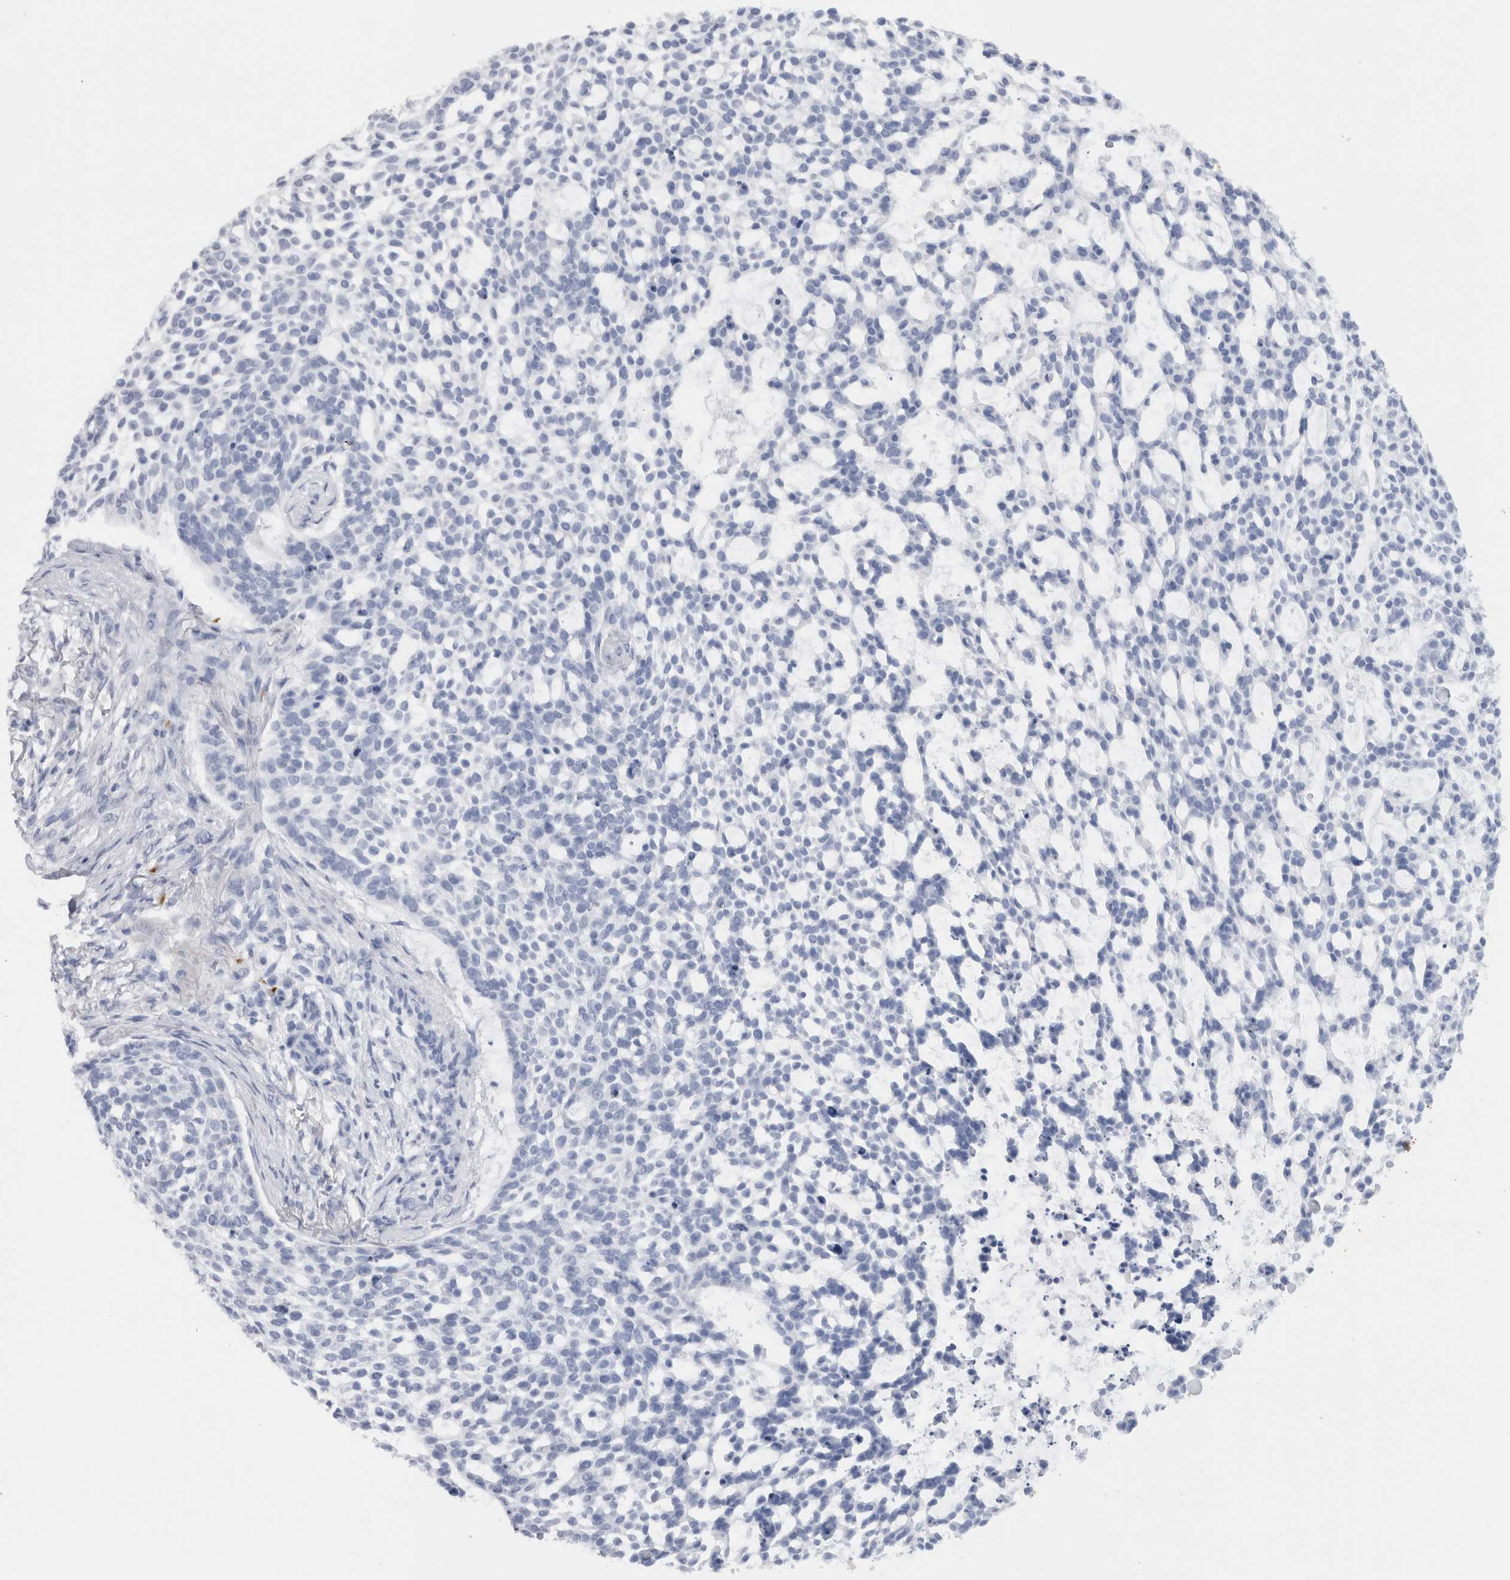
{"staining": {"intensity": "negative", "quantity": "none", "location": "none"}, "tissue": "skin cancer", "cell_type": "Tumor cells", "image_type": "cancer", "snomed": [{"axis": "morphology", "description": "Basal cell carcinoma"}, {"axis": "topography", "description": "Skin"}], "caption": "A micrograph of skin basal cell carcinoma stained for a protein reveals no brown staining in tumor cells.", "gene": "S100A8", "patient": {"sex": "female", "age": 64}}